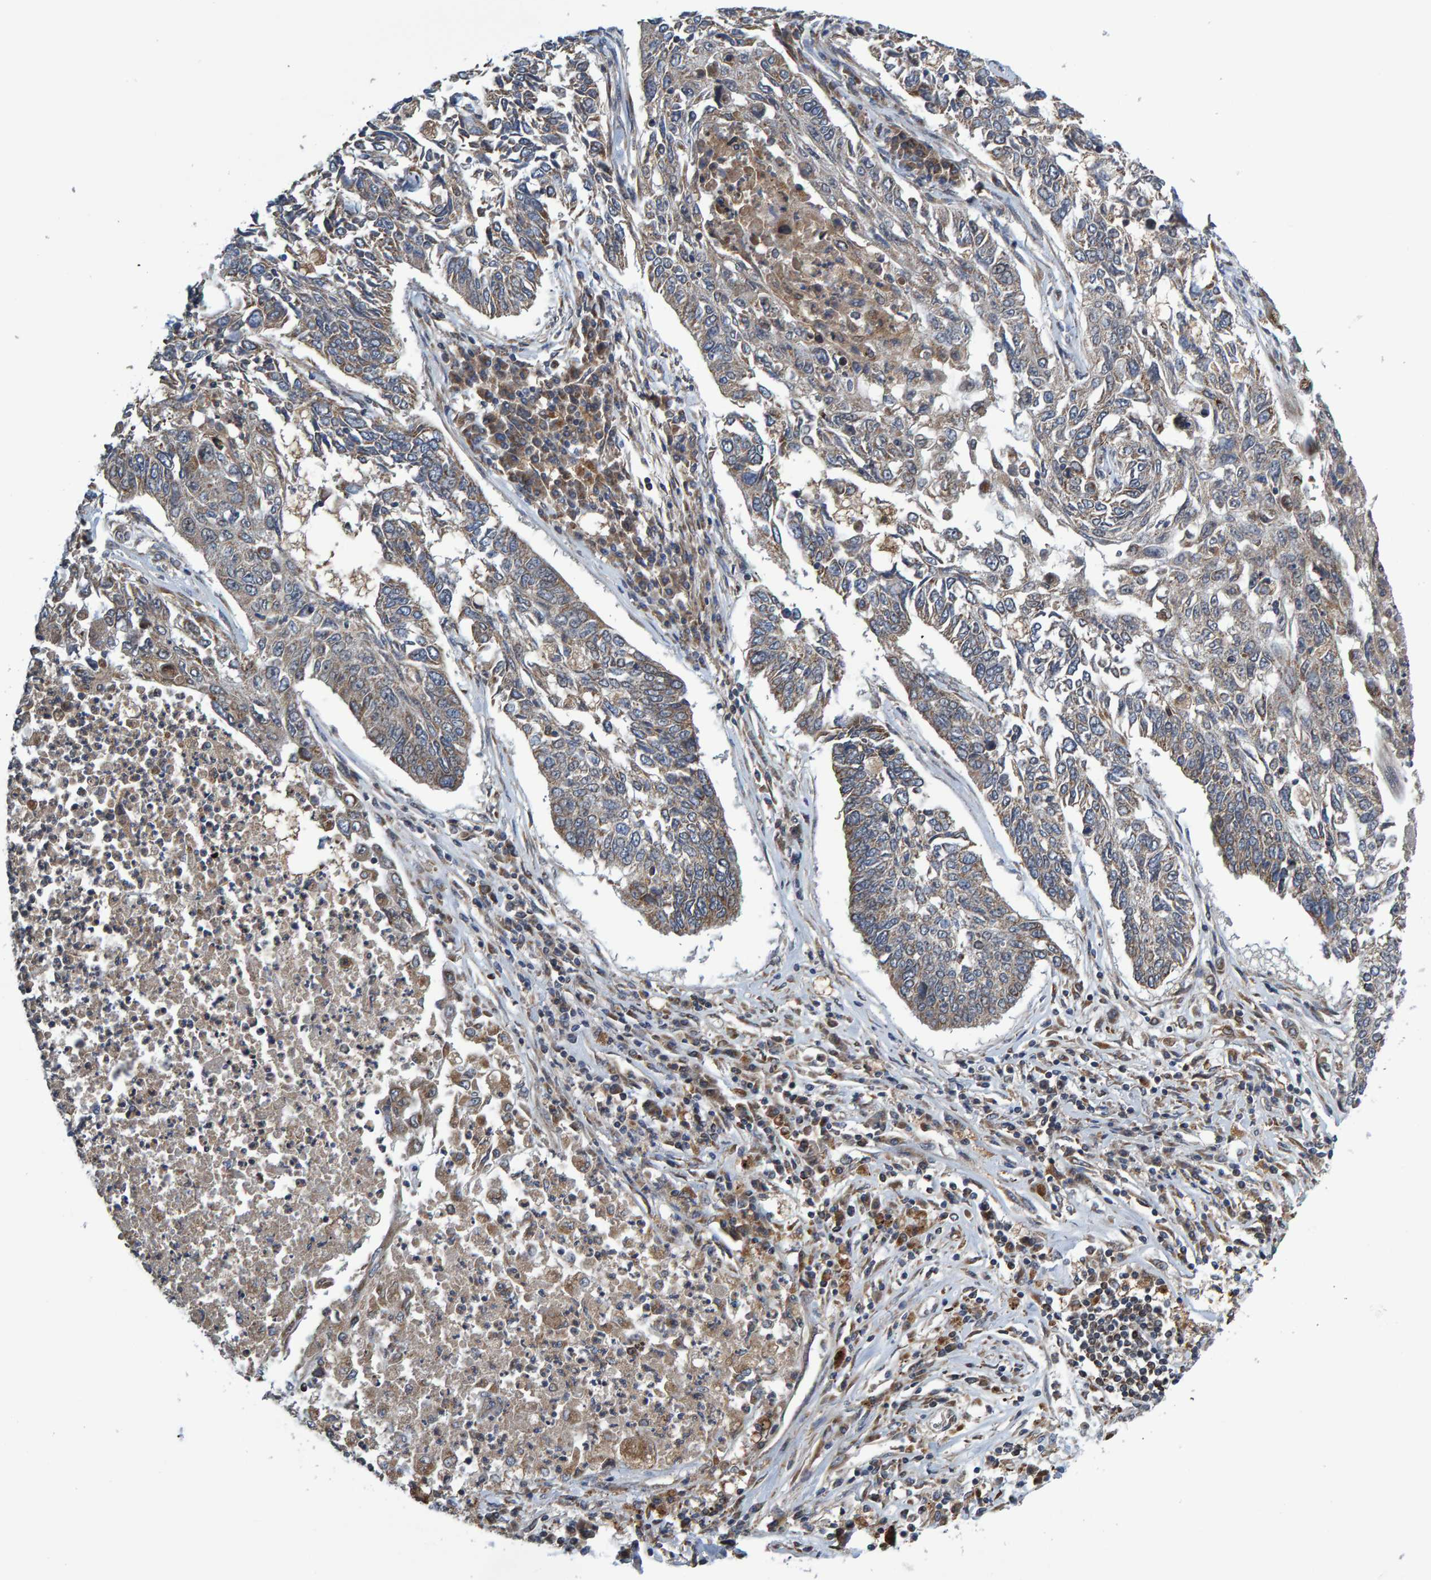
{"staining": {"intensity": "weak", "quantity": "<25%", "location": "cytoplasmic/membranous"}, "tissue": "lung cancer", "cell_type": "Tumor cells", "image_type": "cancer", "snomed": [{"axis": "morphology", "description": "Normal tissue, NOS"}, {"axis": "morphology", "description": "Squamous cell carcinoma, NOS"}, {"axis": "topography", "description": "Cartilage tissue"}, {"axis": "topography", "description": "Bronchus"}, {"axis": "topography", "description": "Lung"}], "caption": "This is a micrograph of IHC staining of lung squamous cell carcinoma, which shows no staining in tumor cells. (Stains: DAB immunohistochemistry (IHC) with hematoxylin counter stain, Microscopy: brightfield microscopy at high magnification).", "gene": "ATP6V1H", "patient": {"sex": "female", "age": 49}}